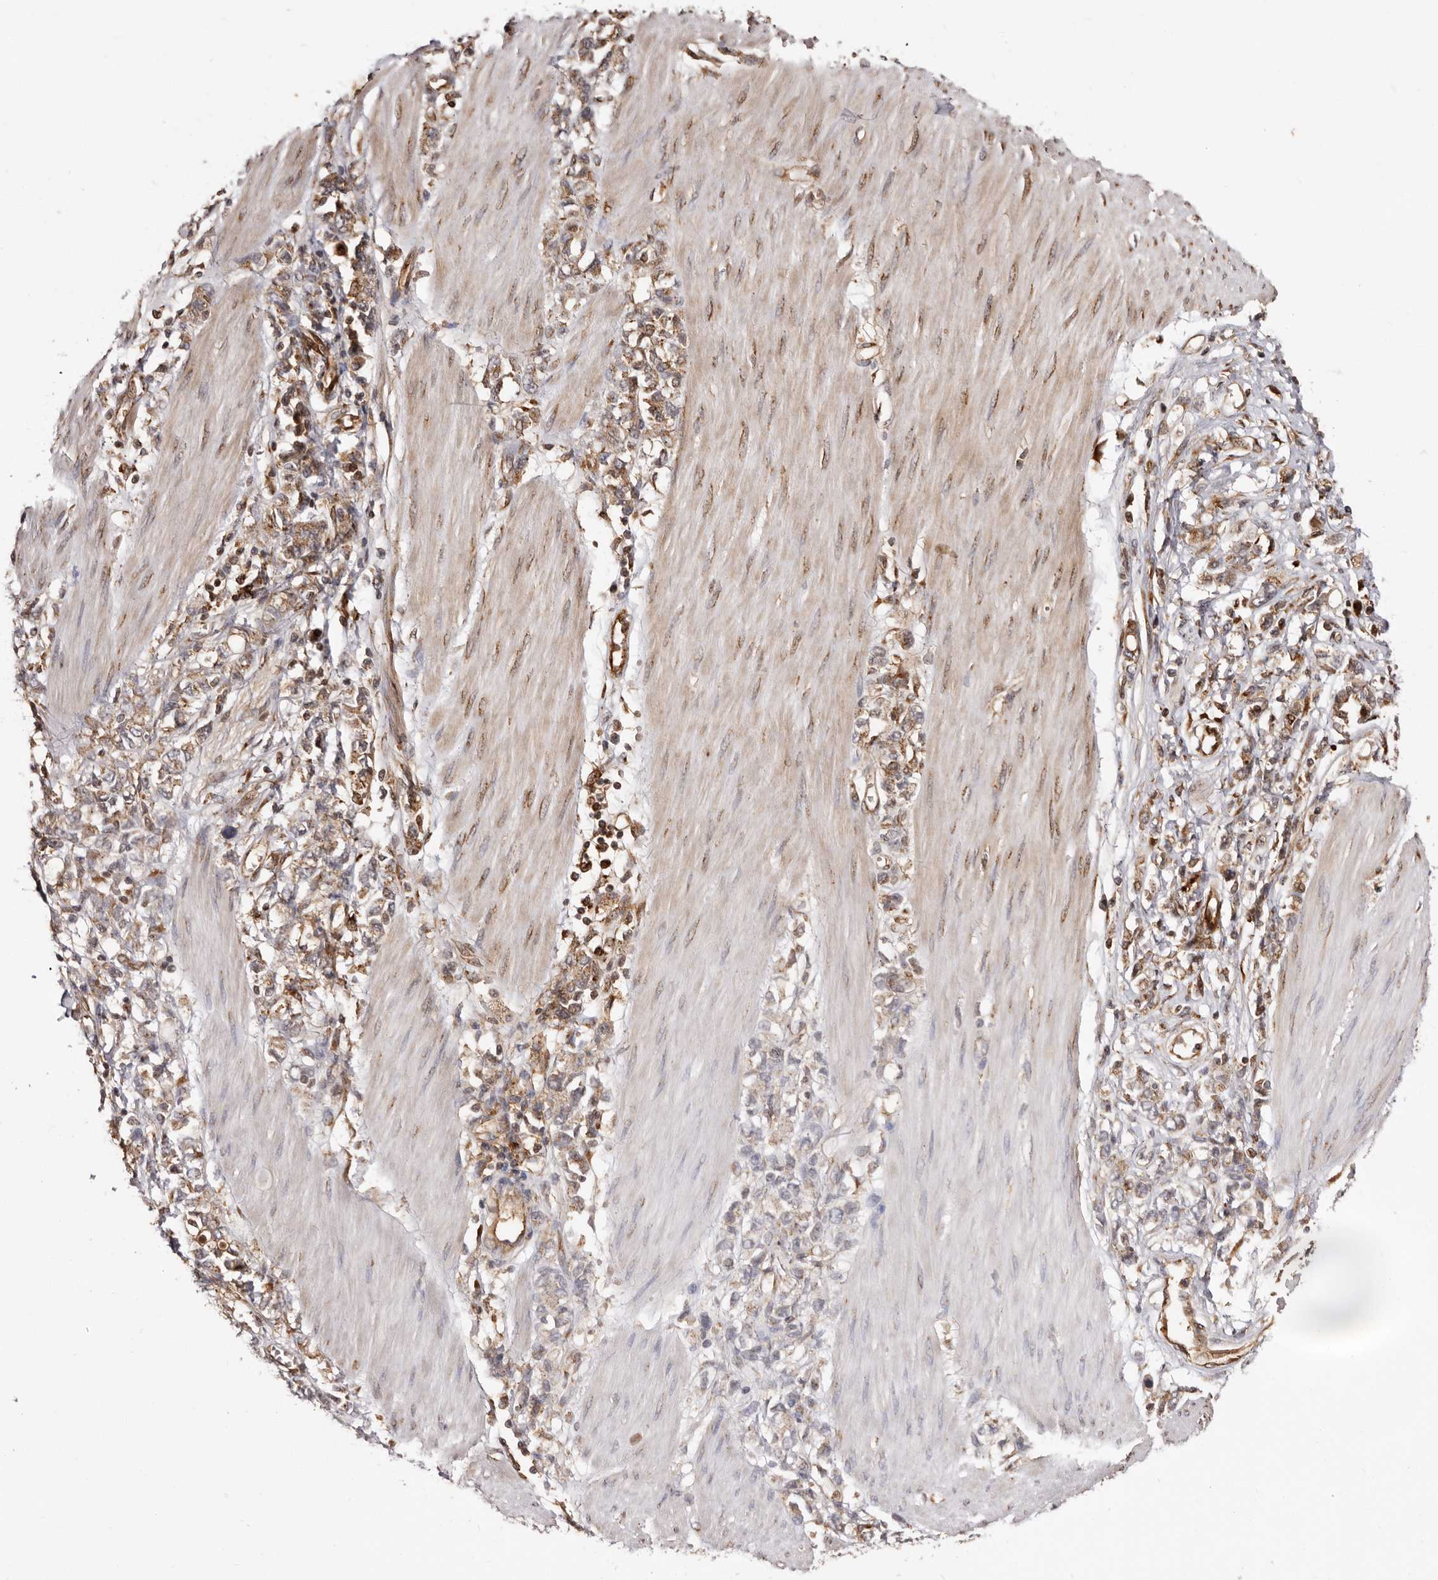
{"staining": {"intensity": "moderate", "quantity": "25%-75%", "location": "cytoplasmic/membranous"}, "tissue": "stomach cancer", "cell_type": "Tumor cells", "image_type": "cancer", "snomed": [{"axis": "morphology", "description": "Adenocarcinoma, NOS"}, {"axis": "topography", "description": "Stomach"}], "caption": "Moderate cytoplasmic/membranous positivity for a protein is present in approximately 25%-75% of tumor cells of stomach cancer using immunohistochemistry (IHC).", "gene": "GPR27", "patient": {"sex": "female", "age": 76}}